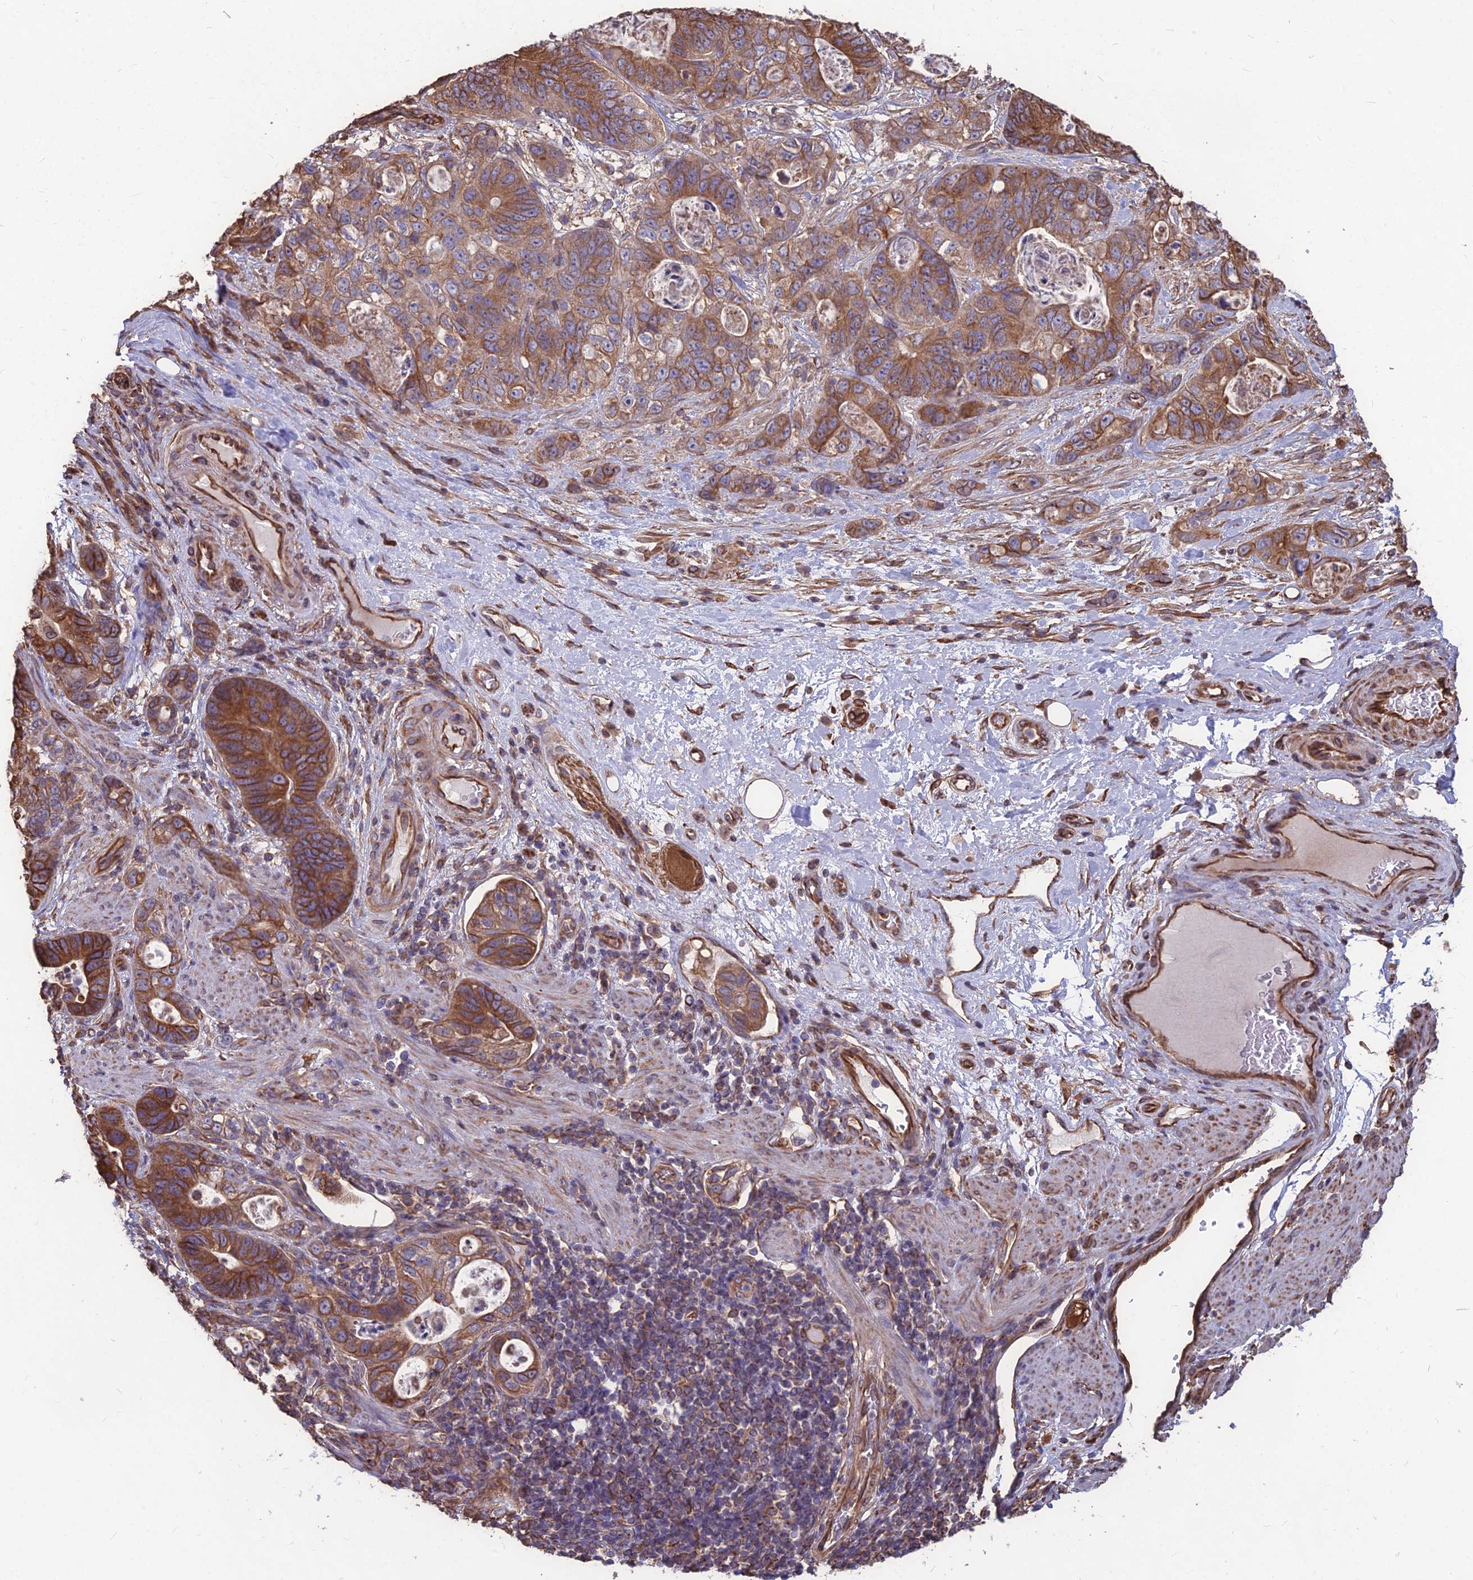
{"staining": {"intensity": "moderate", "quantity": ">75%", "location": "cytoplasmic/membranous"}, "tissue": "stomach cancer", "cell_type": "Tumor cells", "image_type": "cancer", "snomed": [{"axis": "morphology", "description": "Normal tissue, NOS"}, {"axis": "morphology", "description": "Adenocarcinoma, NOS"}, {"axis": "topography", "description": "Stomach"}], "caption": "Protein staining of stomach adenocarcinoma tissue reveals moderate cytoplasmic/membranous expression in about >75% of tumor cells.", "gene": "LSM6", "patient": {"sex": "female", "age": 89}}